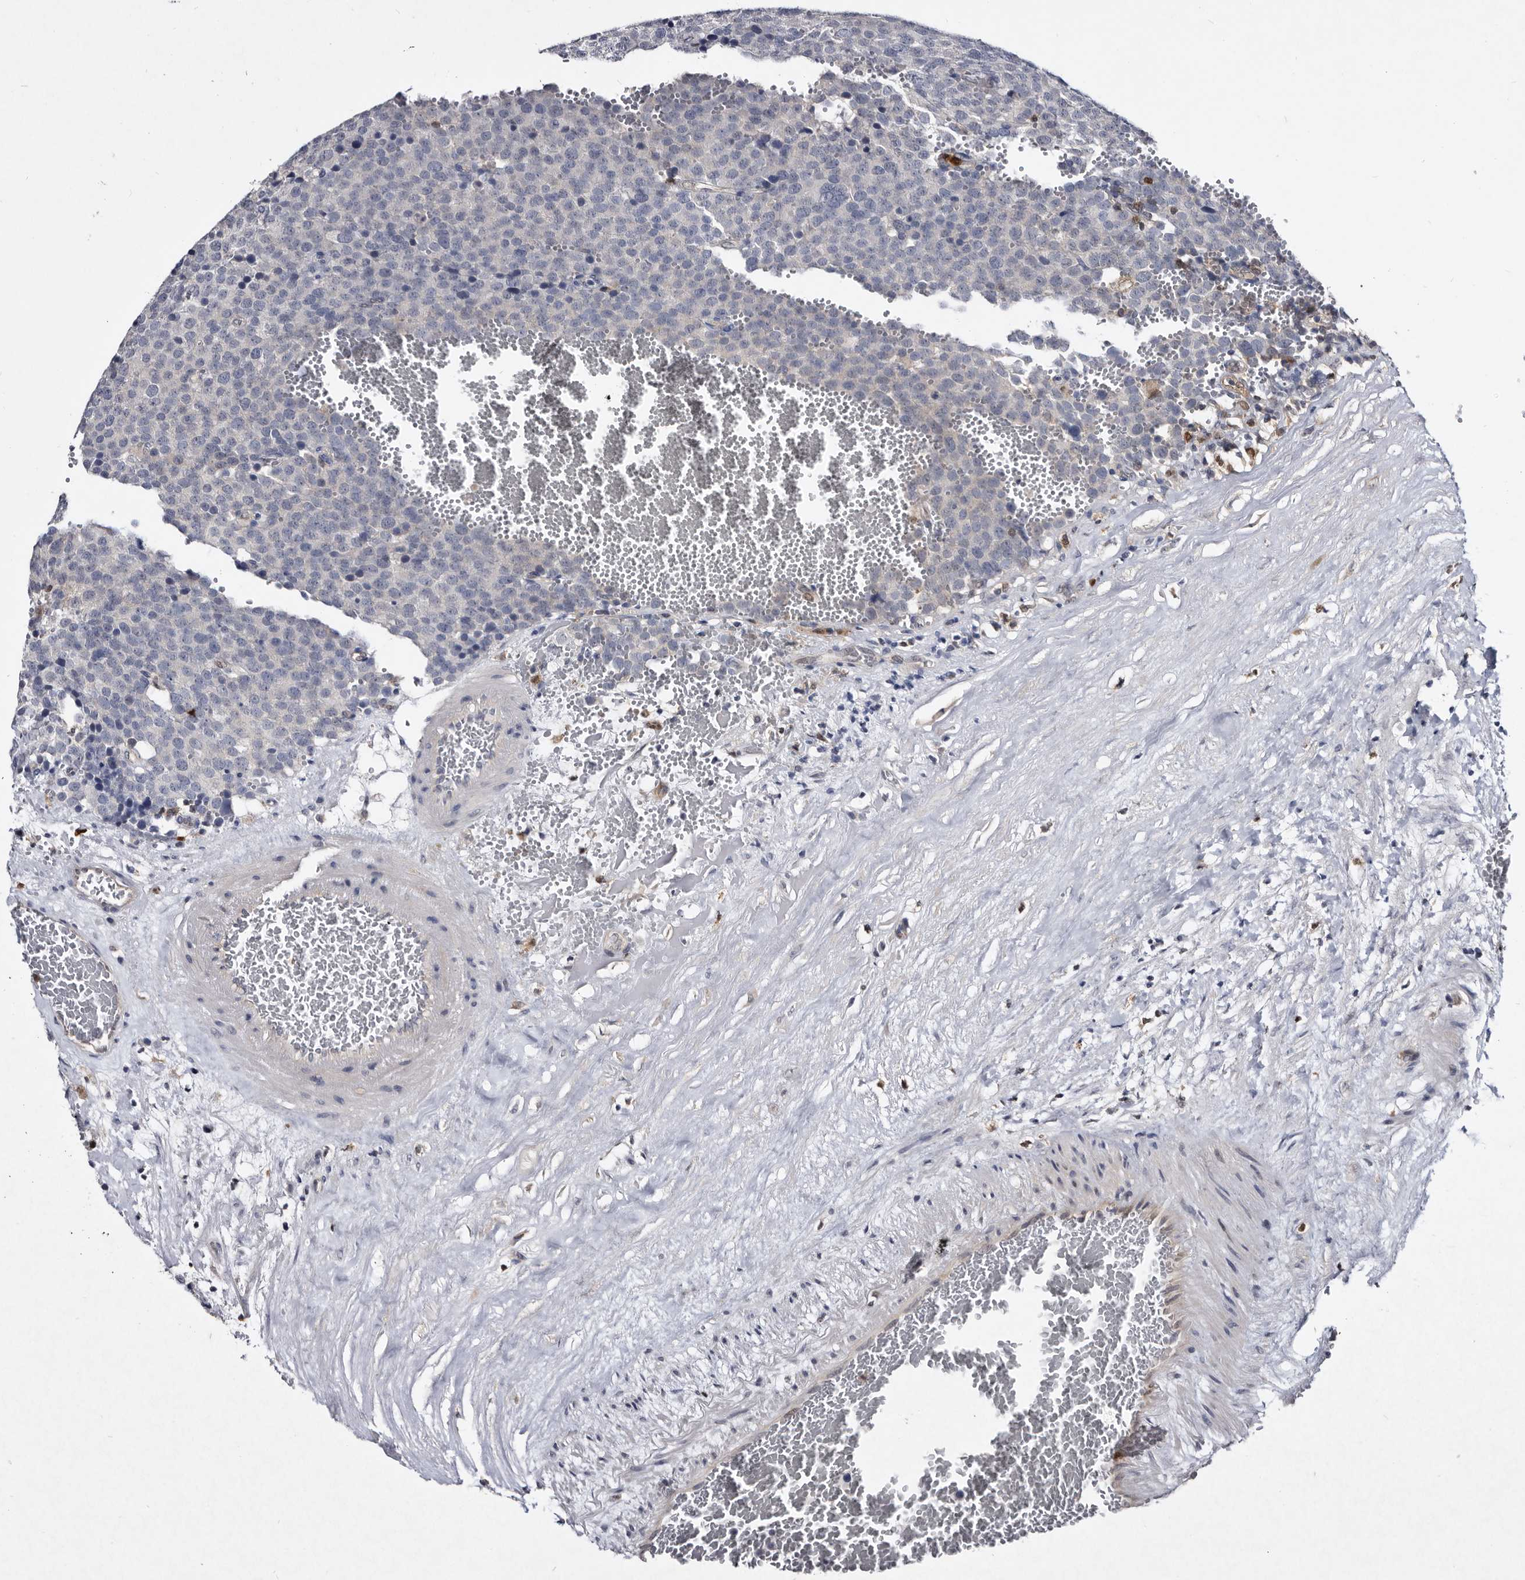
{"staining": {"intensity": "negative", "quantity": "none", "location": "none"}, "tissue": "testis cancer", "cell_type": "Tumor cells", "image_type": "cancer", "snomed": [{"axis": "morphology", "description": "Seminoma, NOS"}, {"axis": "topography", "description": "Testis"}], "caption": "Immunohistochemistry (IHC) histopathology image of testis cancer stained for a protein (brown), which shows no staining in tumor cells. (DAB immunohistochemistry with hematoxylin counter stain).", "gene": "SERPINB8", "patient": {"sex": "male", "age": 71}}